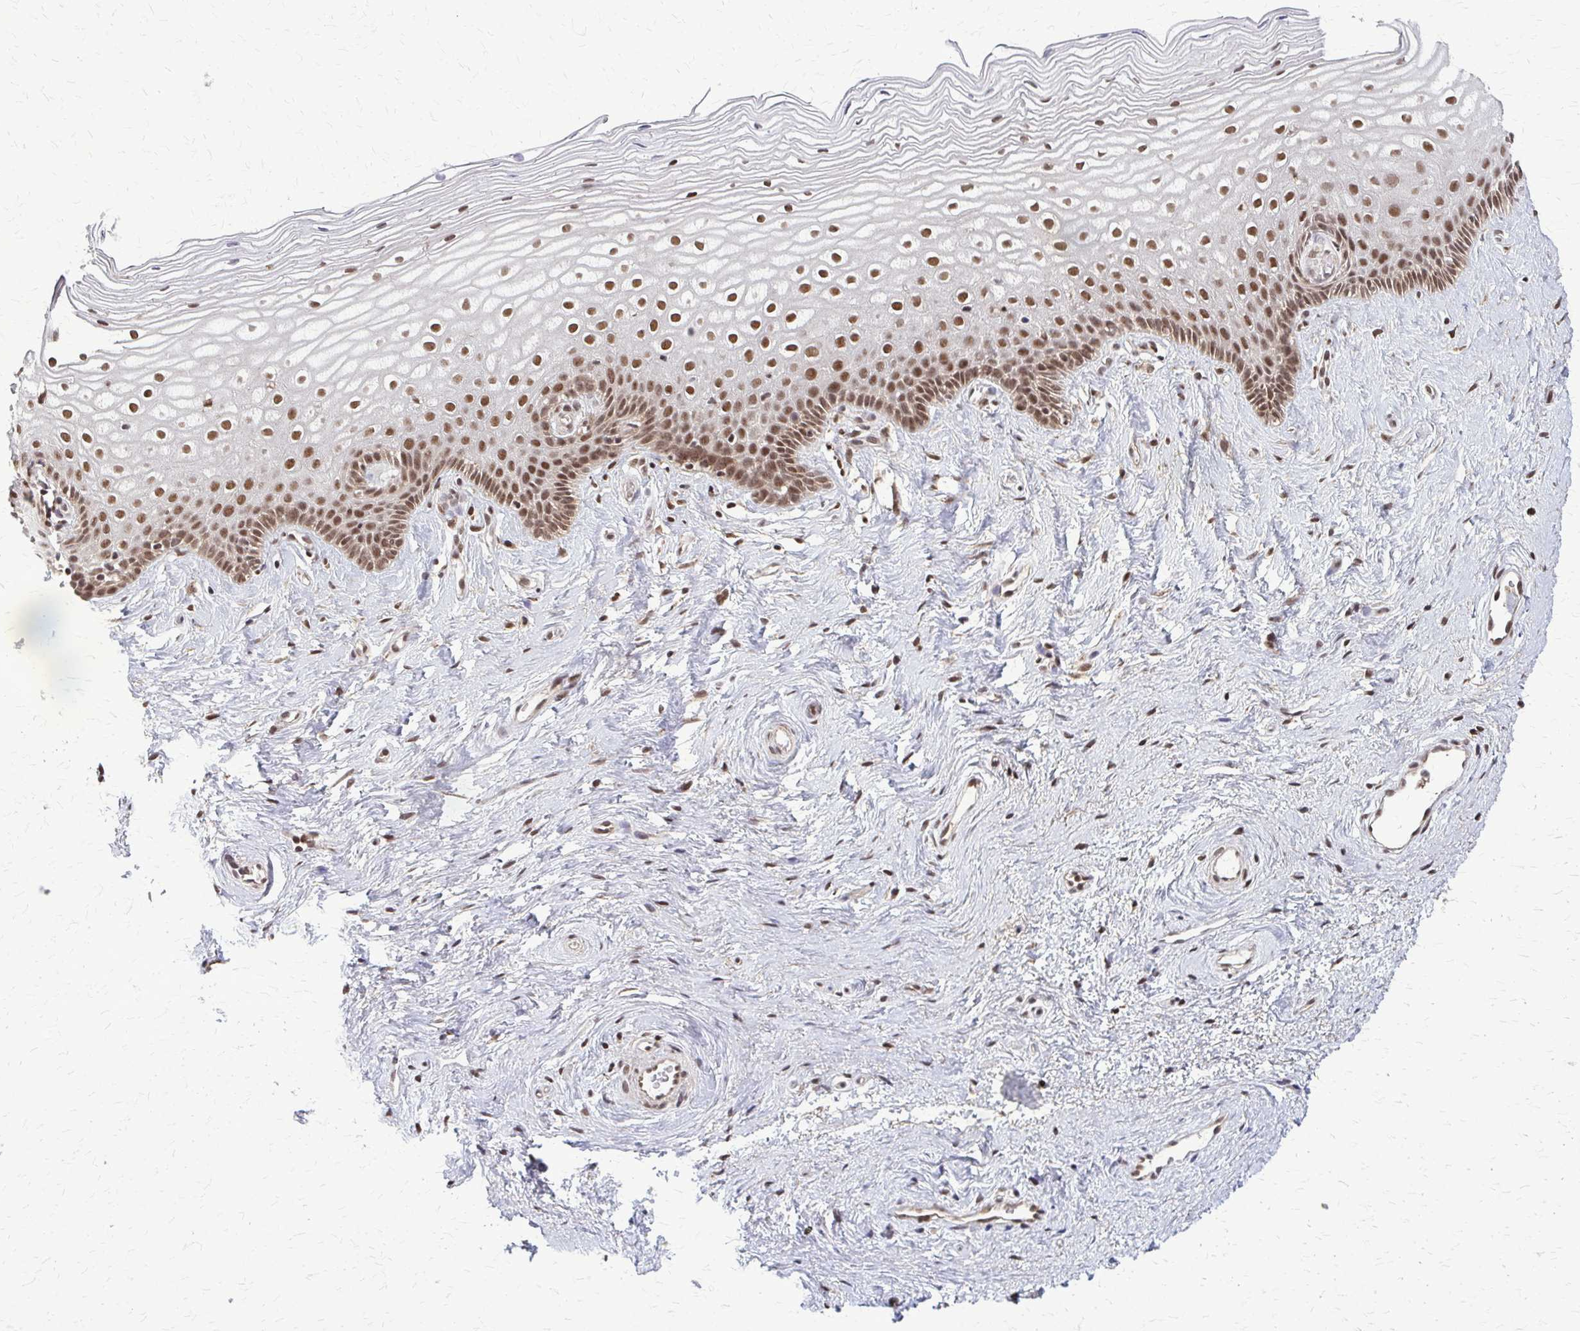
{"staining": {"intensity": "moderate", "quantity": ">75%", "location": "nuclear"}, "tissue": "cervix", "cell_type": "Glandular cells", "image_type": "normal", "snomed": [{"axis": "morphology", "description": "Normal tissue, NOS"}, {"axis": "topography", "description": "Cervix"}], "caption": "Immunohistochemistry image of unremarkable cervix: human cervix stained using IHC reveals medium levels of moderate protein expression localized specifically in the nuclear of glandular cells, appearing as a nuclear brown color.", "gene": "HDAC3", "patient": {"sex": "female", "age": 40}}